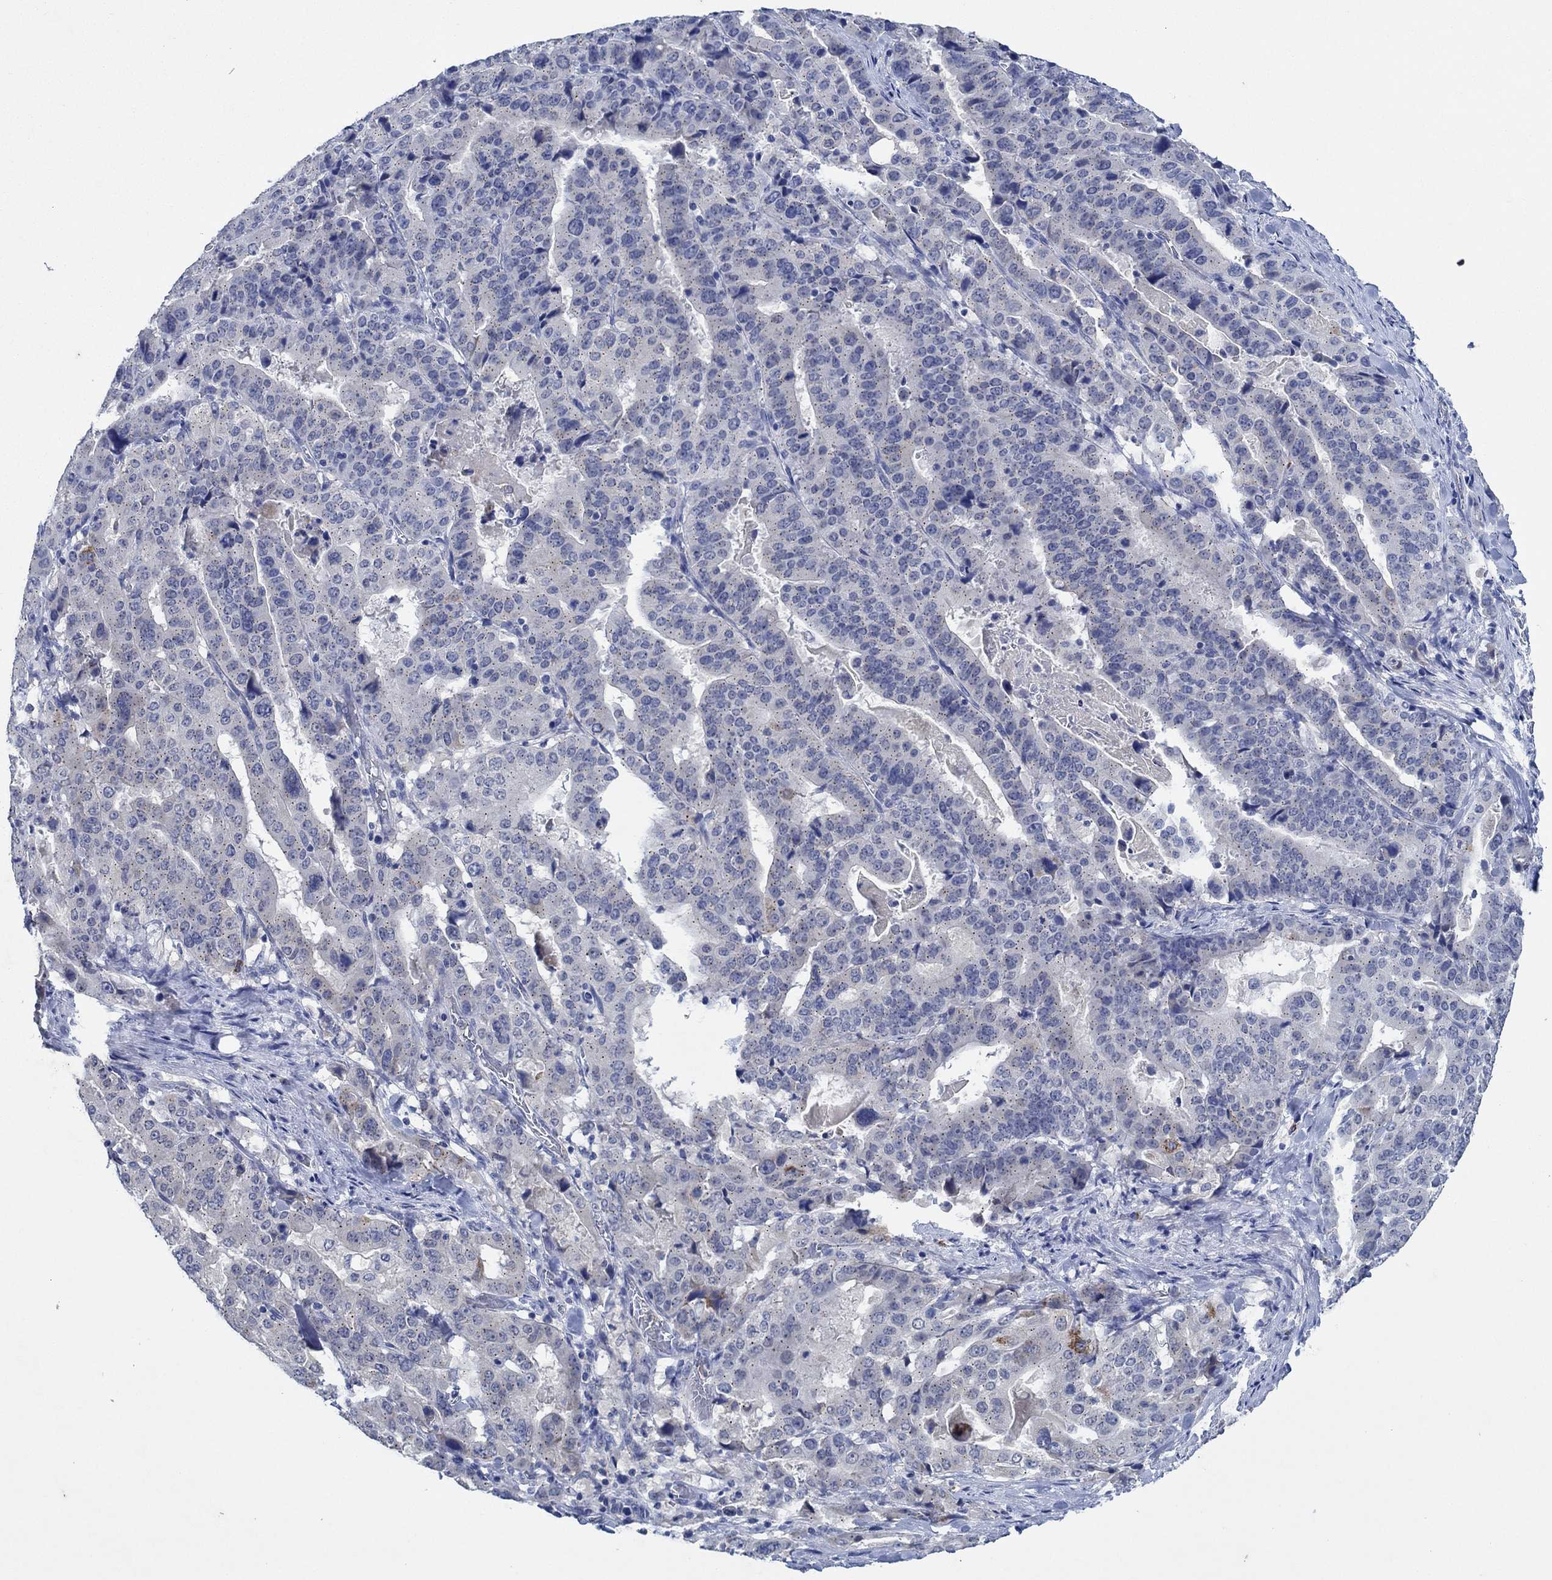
{"staining": {"intensity": "negative", "quantity": "none", "location": "none"}, "tissue": "stomach cancer", "cell_type": "Tumor cells", "image_type": "cancer", "snomed": [{"axis": "morphology", "description": "Adenocarcinoma, NOS"}, {"axis": "topography", "description": "Stomach"}], "caption": "DAB (3,3'-diaminobenzidine) immunohistochemical staining of human stomach adenocarcinoma displays no significant expression in tumor cells.", "gene": "CPM", "patient": {"sex": "male", "age": 48}}